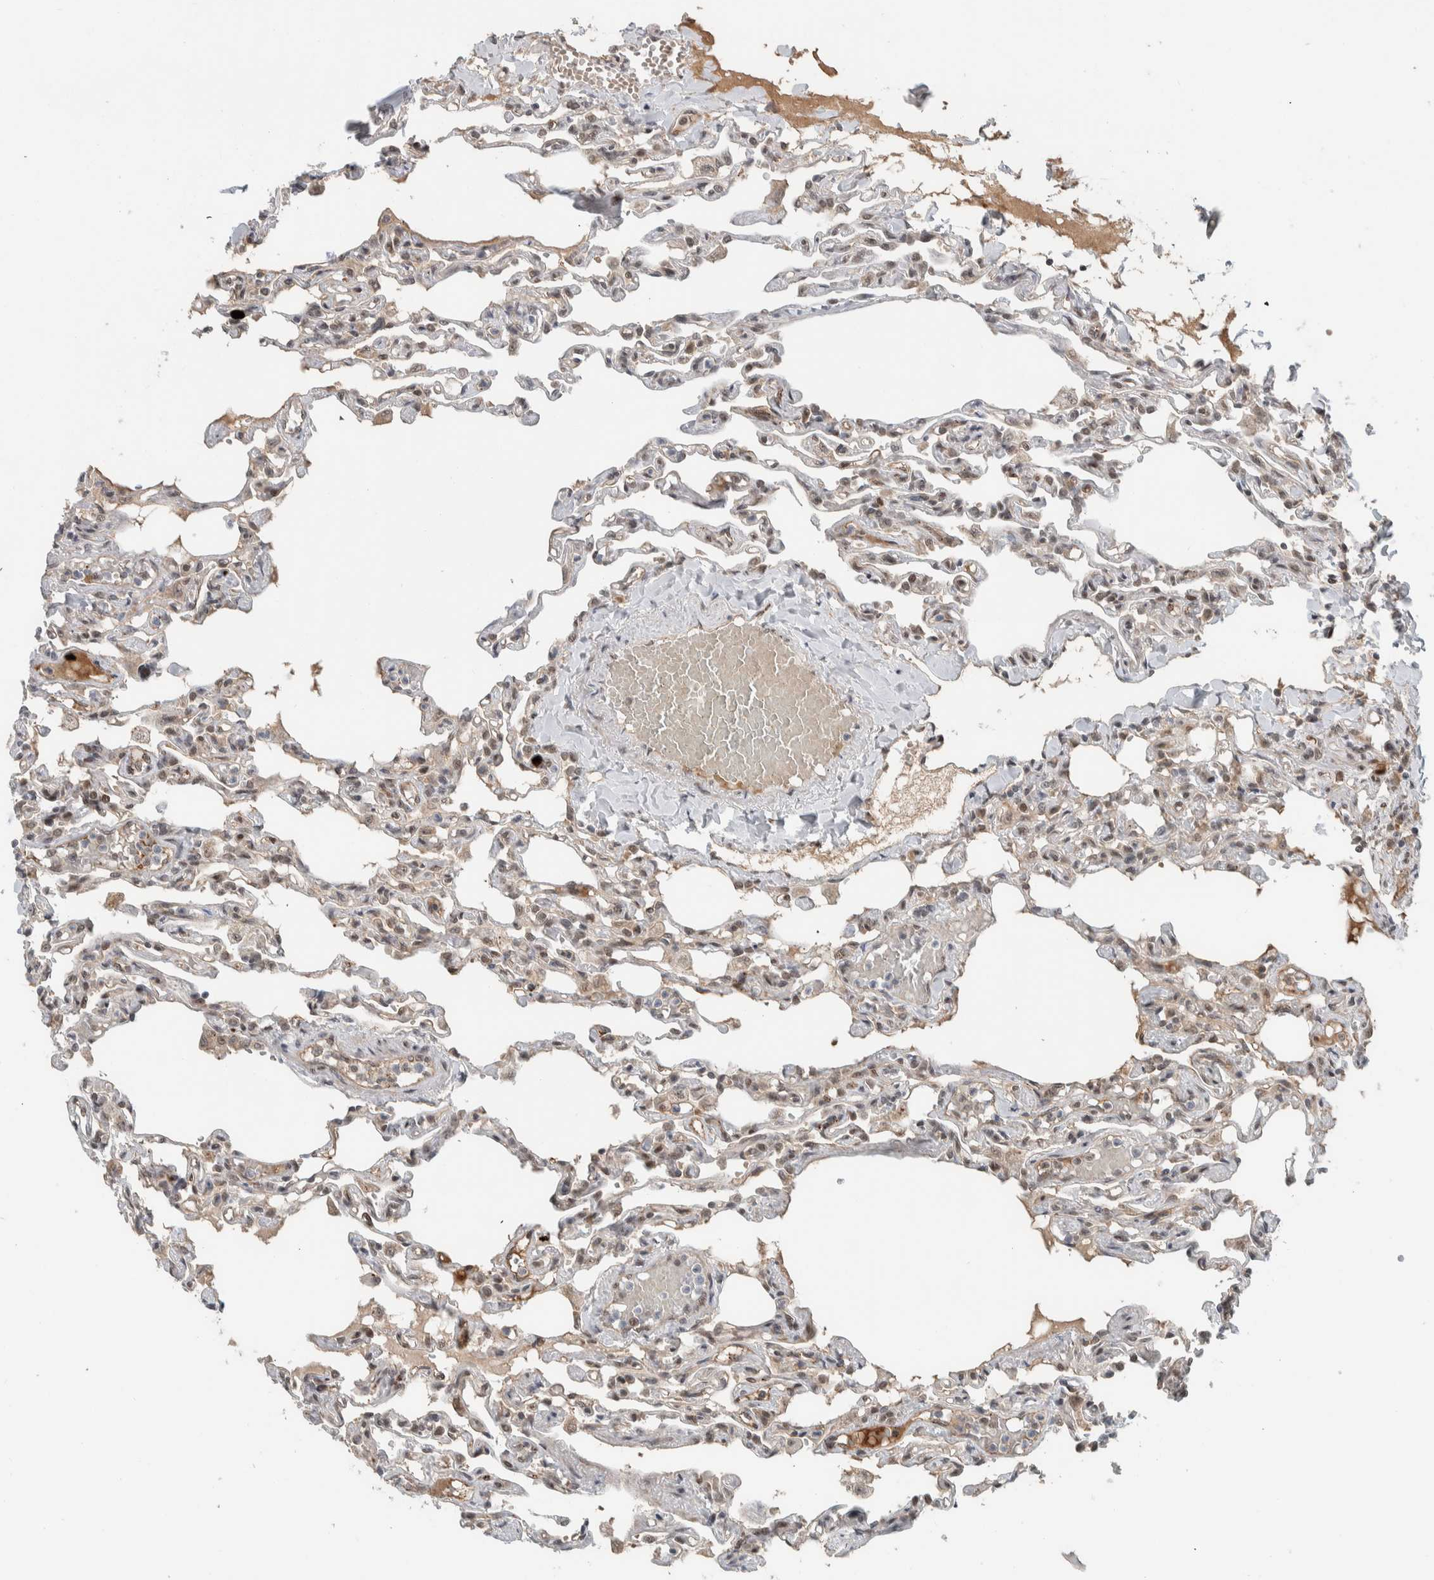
{"staining": {"intensity": "moderate", "quantity": "25%-75%", "location": "nuclear"}, "tissue": "lung", "cell_type": "Alveolar cells", "image_type": "normal", "snomed": [{"axis": "morphology", "description": "Normal tissue, NOS"}, {"axis": "topography", "description": "Lung"}], "caption": "Immunohistochemistry (IHC) (DAB) staining of benign lung demonstrates moderate nuclear protein staining in approximately 25%-75% of alveolar cells.", "gene": "ZFP91", "patient": {"sex": "male", "age": 21}}